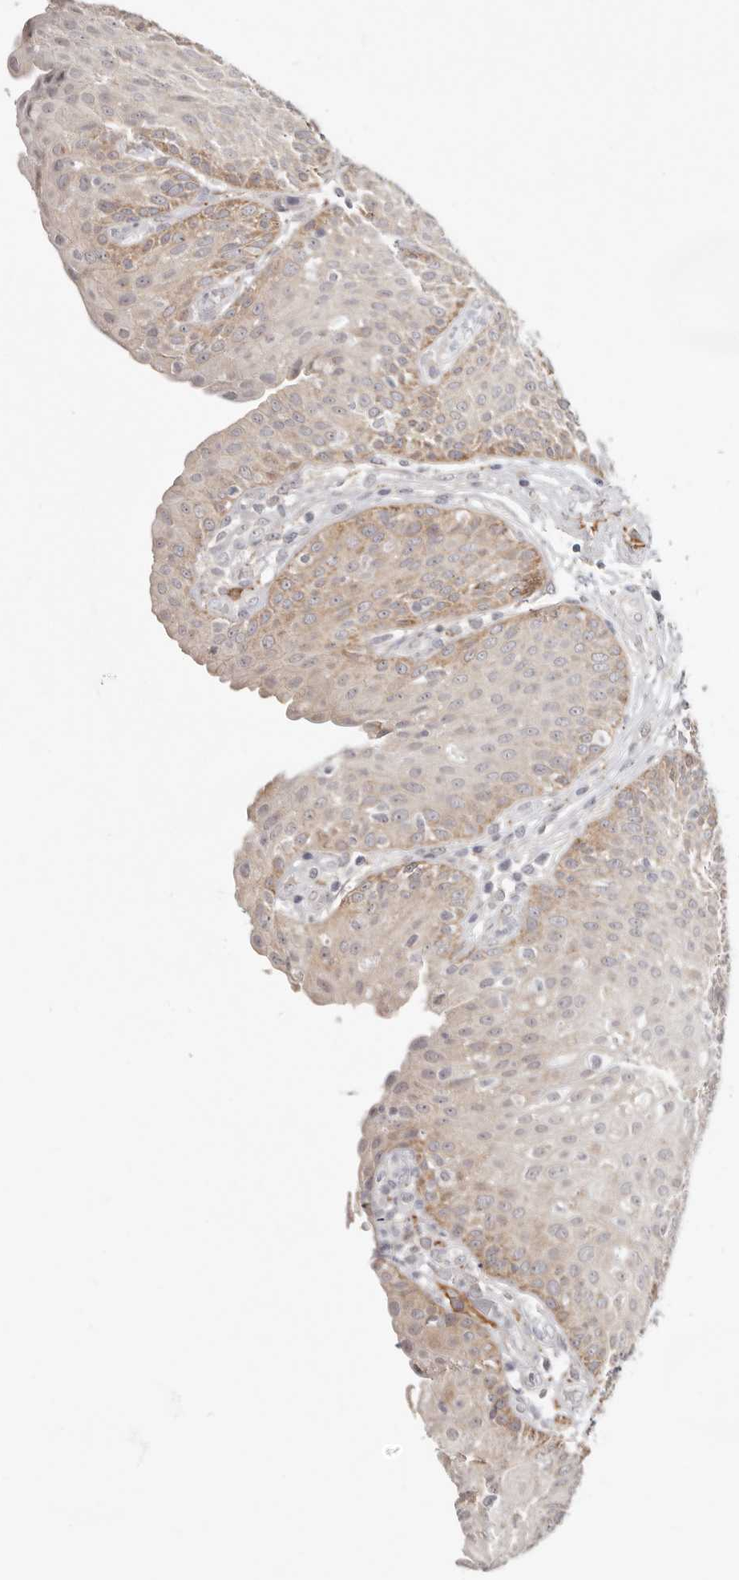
{"staining": {"intensity": "moderate", "quantity": "25%-75%", "location": "cytoplasmic/membranous"}, "tissue": "urinary bladder", "cell_type": "Urothelial cells", "image_type": "normal", "snomed": [{"axis": "morphology", "description": "Normal tissue, NOS"}, {"axis": "topography", "description": "Urinary bladder"}], "caption": "Urinary bladder stained with immunohistochemistry demonstrates moderate cytoplasmic/membranous positivity in approximately 25%-75% of urothelial cells. The protein is shown in brown color, while the nuclei are stained blue.", "gene": "SZT2", "patient": {"sex": "female", "age": 62}}